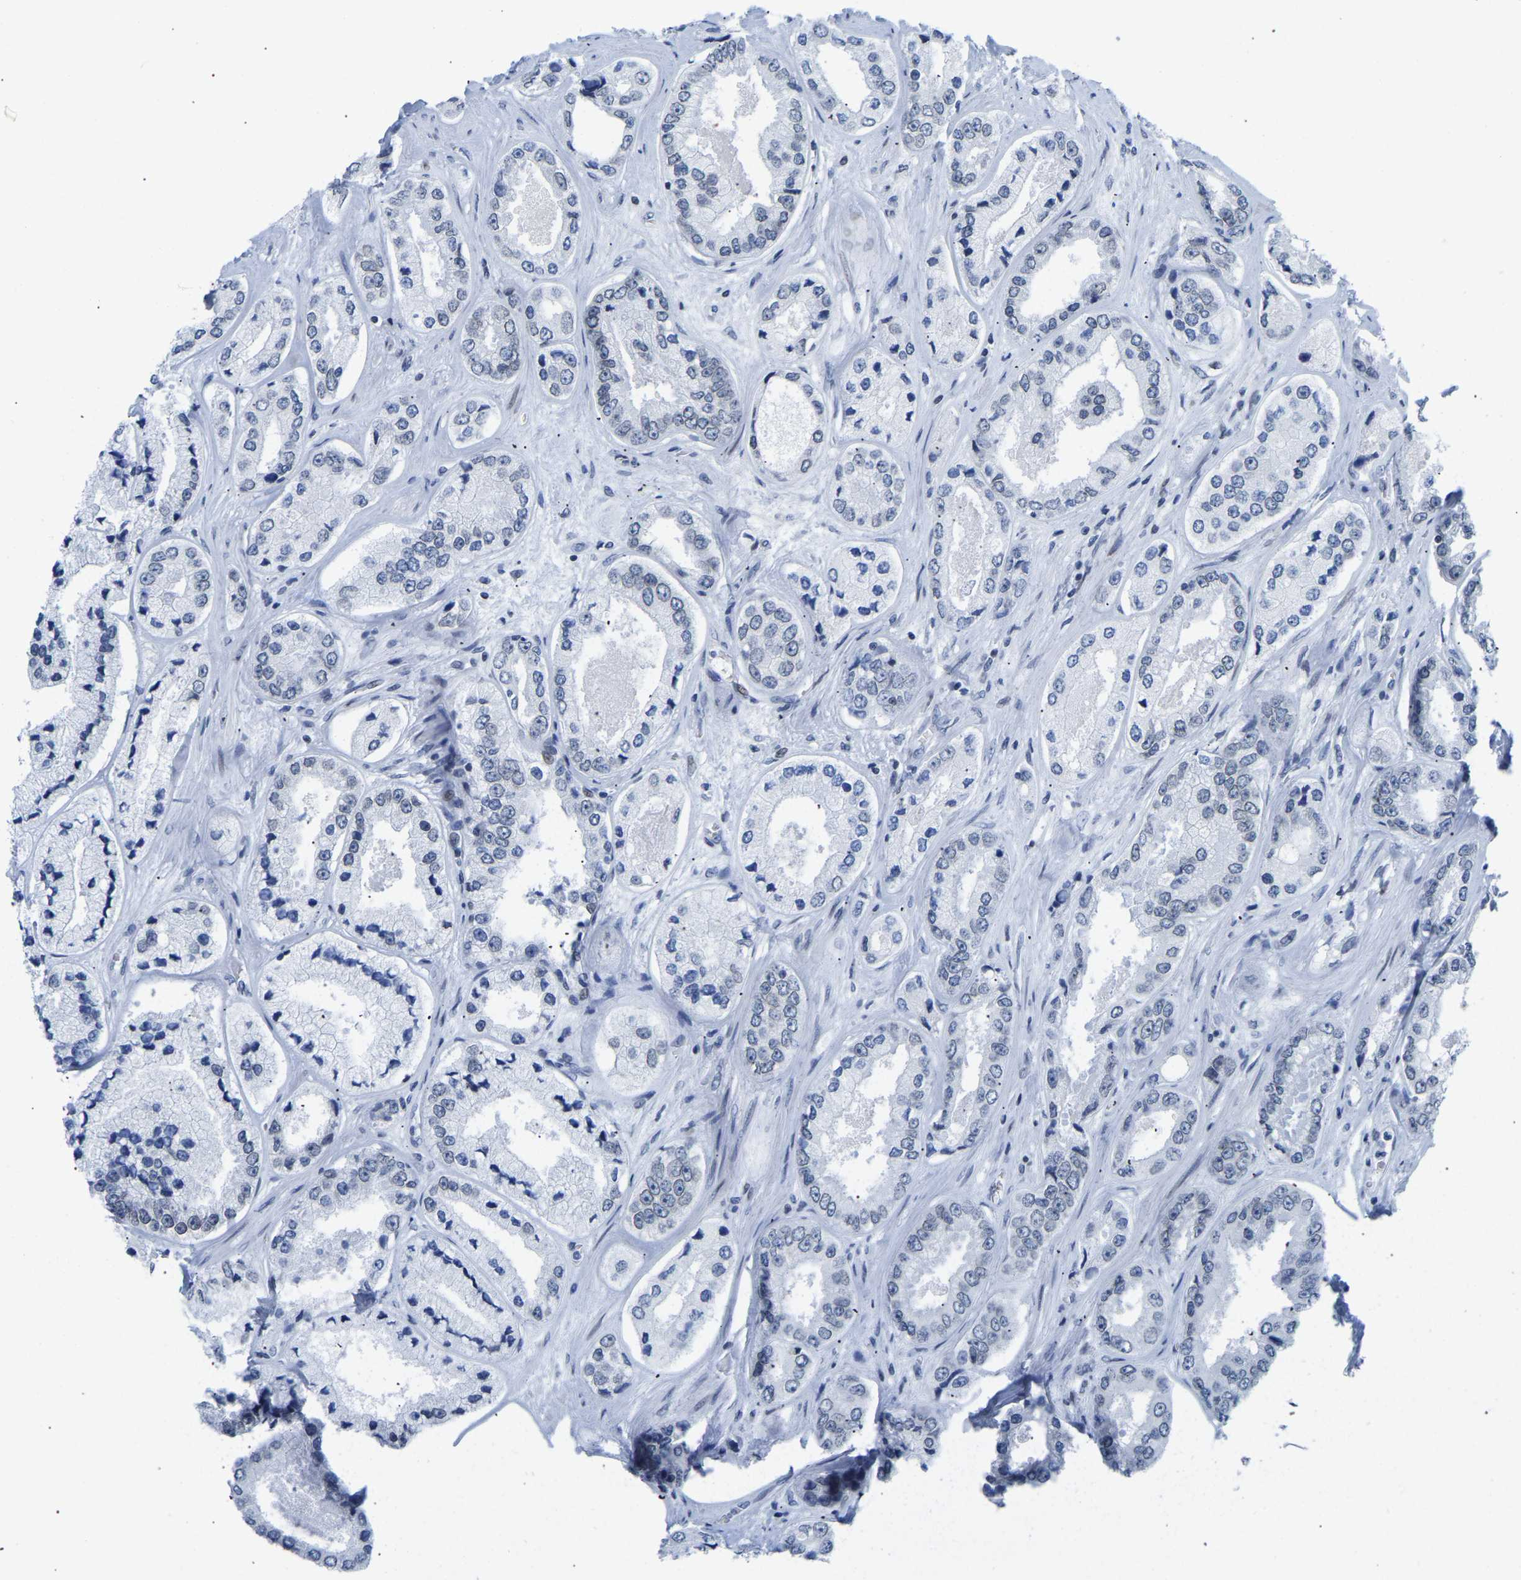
{"staining": {"intensity": "negative", "quantity": "none", "location": "none"}, "tissue": "prostate cancer", "cell_type": "Tumor cells", "image_type": "cancer", "snomed": [{"axis": "morphology", "description": "Adenocarcinoma, High grade"}, {"axis": "topography", "description": "Prostate"}], "caption": "Histopathology image shows no significant protein expression in tumor cells of prostate cancer (adenocarcinoma (high-grade)).", "gene": "UPK3A", "patient": {"sex": "male", "age": 61}}